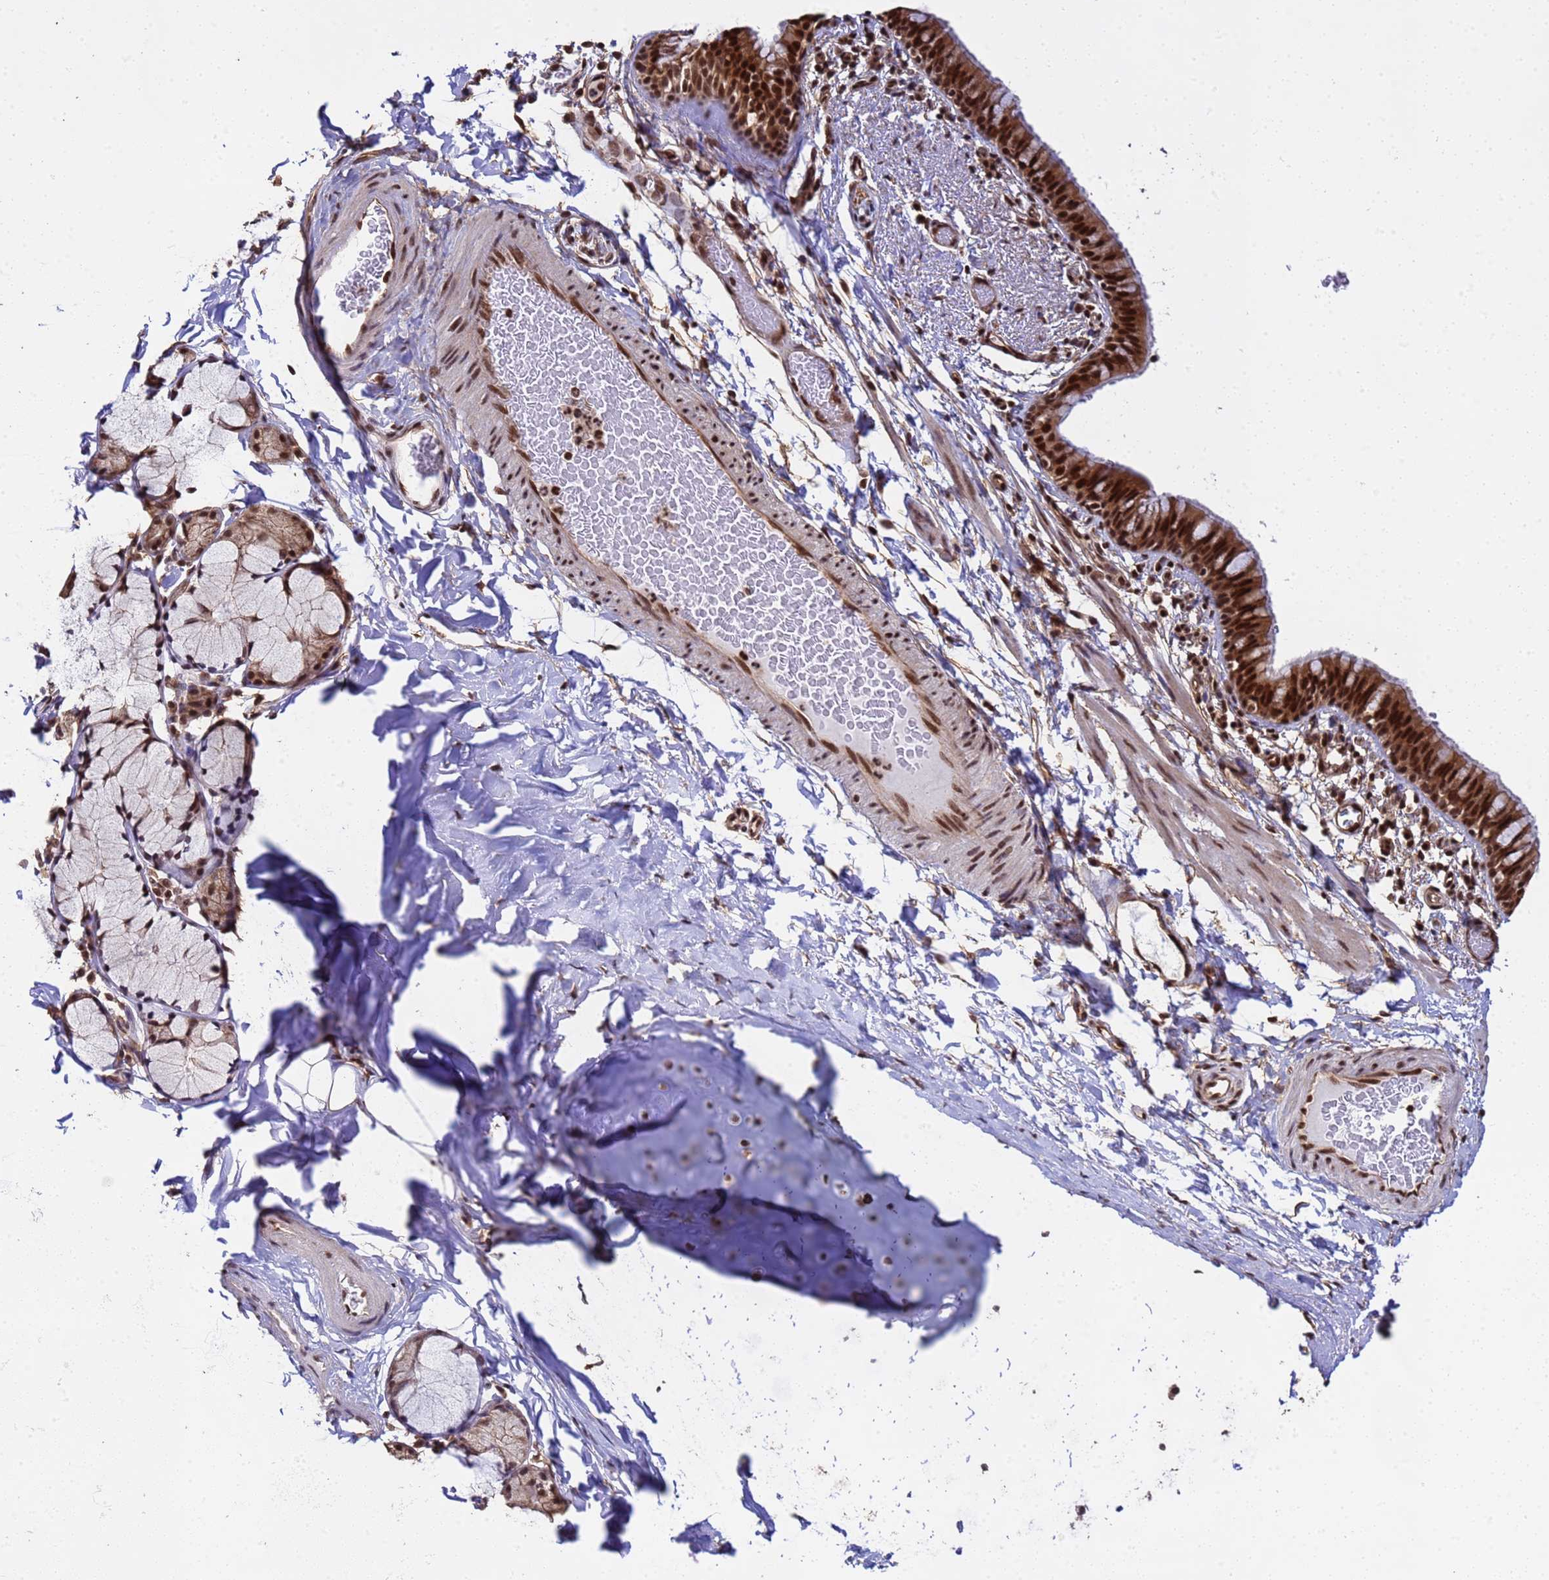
{"staining": {"intensity": "strong", "quantity": ">75%", "location": "cytoplasmic/membranous,nuclear"}, "tissue": "bronchus", "cell_type": "Respiratory epithelial cells", "image_type": "normal", "snomed": [{"axis": "morphology", "description": "Normal tissue, NOS"}, {"axis": "topography", "description": "Cartilage tissue"}, {"axis": "topography", "description": "Bronchus"}], "caption": "Unremarkable bronchus reveals strong cytoplasmic/membranous,nuclear positivity in approximately >75% of respiratory epithelial cells The protein of interest is stained brown, and the nuclei are stained in blue (DAB (3,3'-diaminobenzidine) IHC with brightfield microscopy, high magnification)..", "gene": "SYF2", "patient": {"sex": "female", "age": 36}}